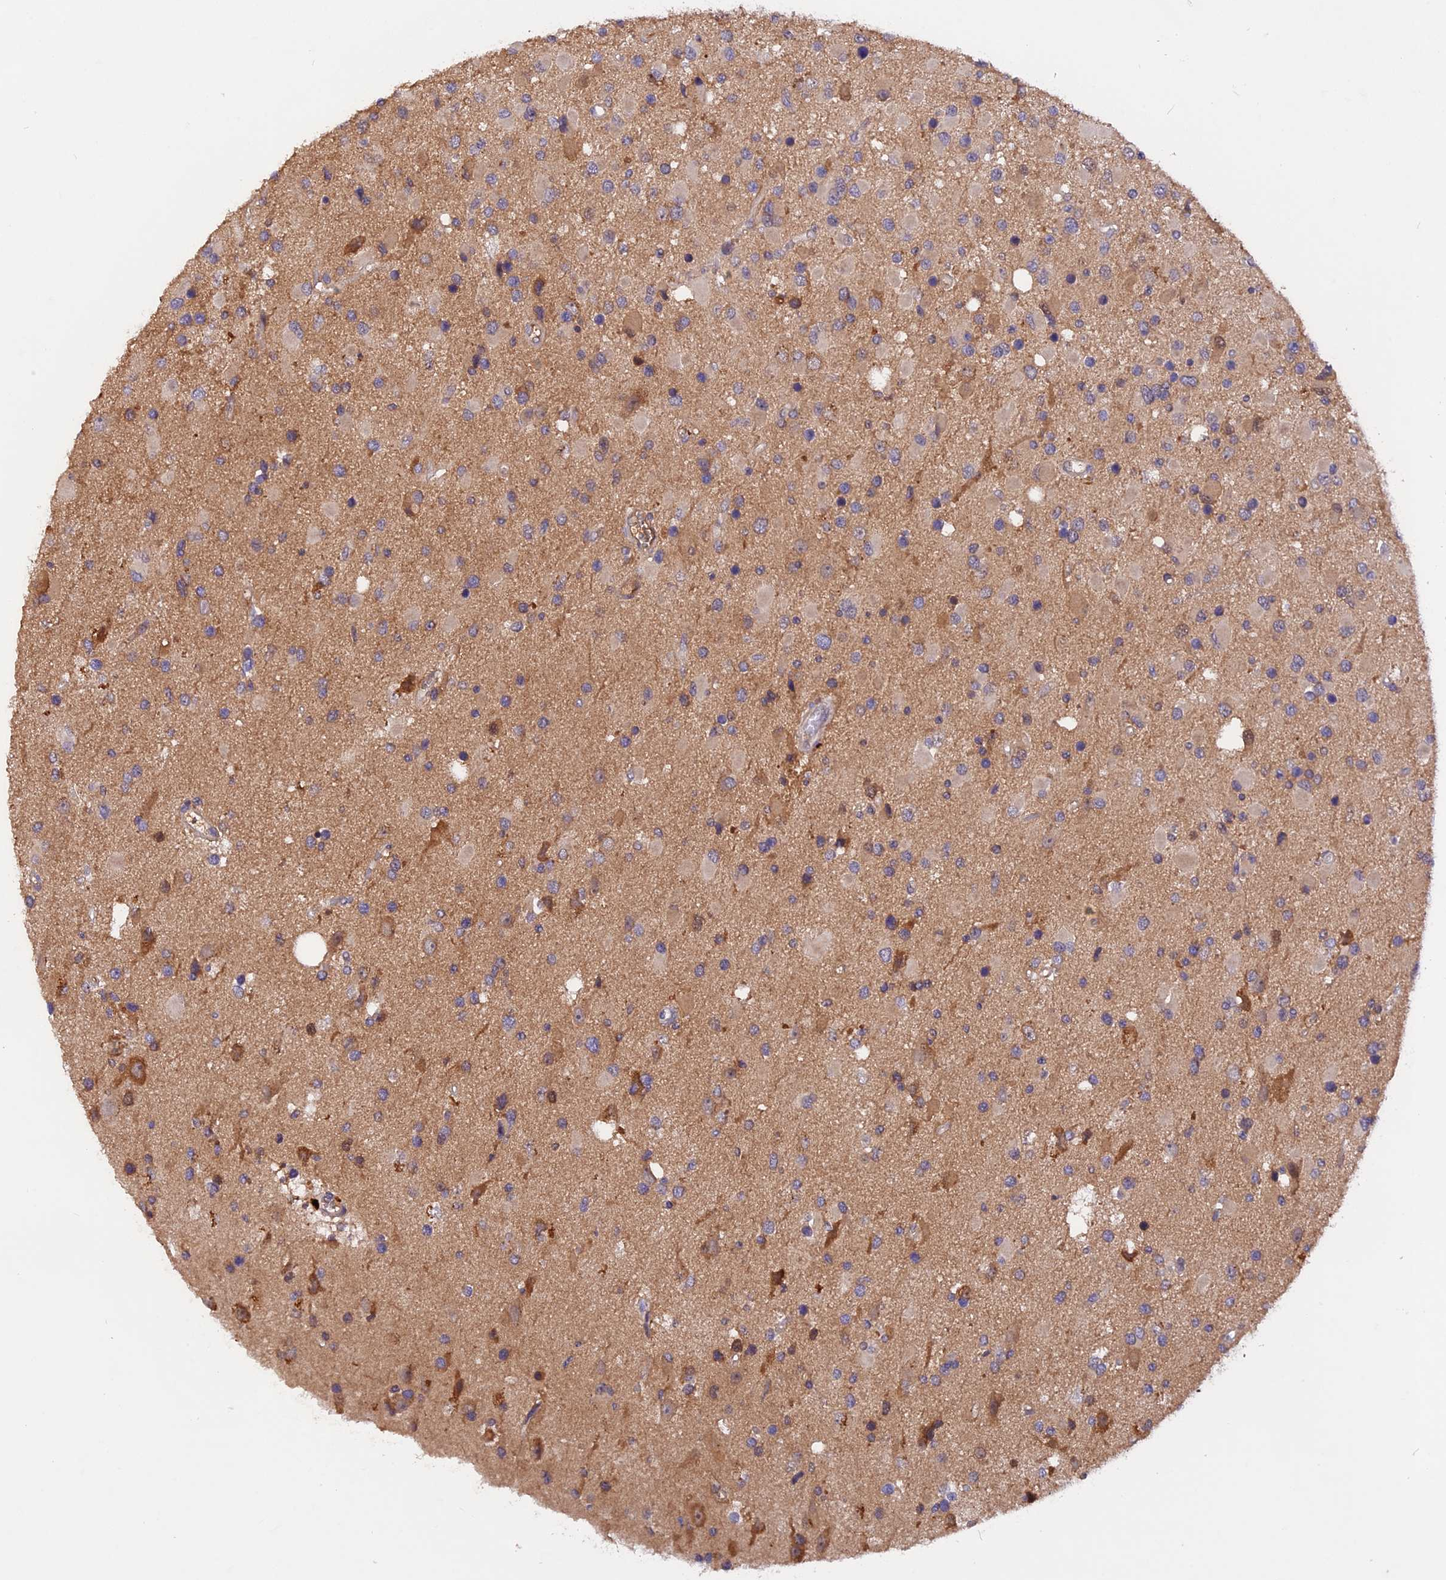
{"staining": {"intensity": "moderate", "quantity": "<25%", "location": "cytoplasmic/membranous"}, "tissue": "glioma", "cell_type": "Tumor cells", "image_type": "cancer", "snomed": [{"axis": "morphology", "description": "Glioma, malignant, High grade"}, {"axis": "topography", "description": "Brain"}], "caption": "Glioma stained for a protein (brown) displays moderate cytoplasmic/membranous positive staining in about <25% of tumor cells.", "gene": "MARK4", "patient": {"sex": "male", "age": 53}}